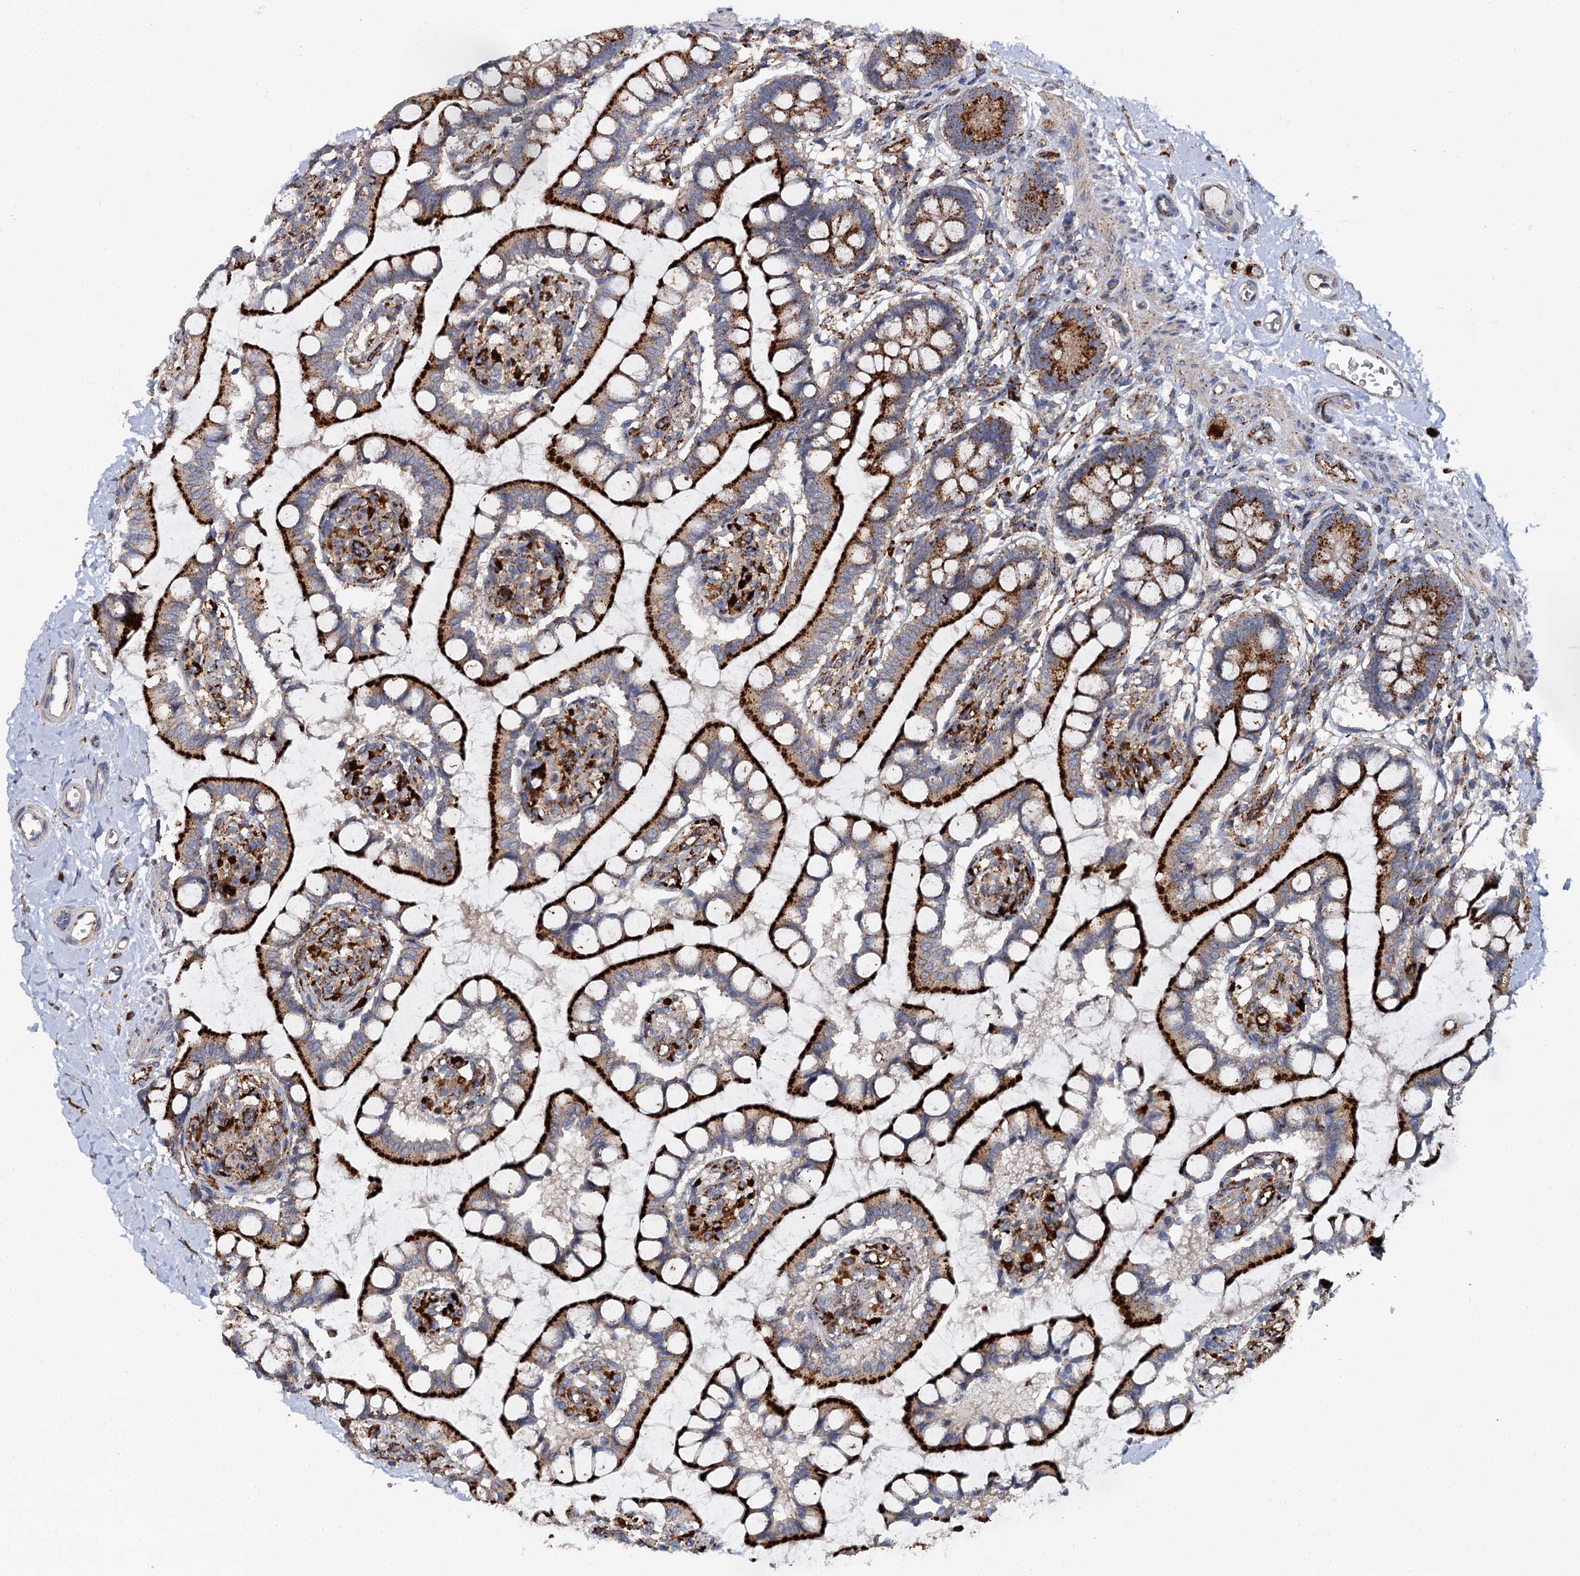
{"staining": {"intensity": "strong", "quantity": ">75%", "location": "cytoplasmic/membranous"}, "tissue": "small intestine", "cell_type": "Glandular cells", "image_type": "normal", "snomed": [{"axis": "morphology", "description": "Normal tissue, NOS"}, {"axis": "topography", "description": "Small intestine"}], "caption": "Small intestine was stained to show a protein in brown. There is high levels of strong cytoplasmic/membranous staining in approximately >75% of glandular cells. Using DAB (brown) and hematoxylin (blue) stains, captured at high magnification using brightfield microscopy.", "gene": "GBA1", "patient": {"sex": "male", "age": 52}}